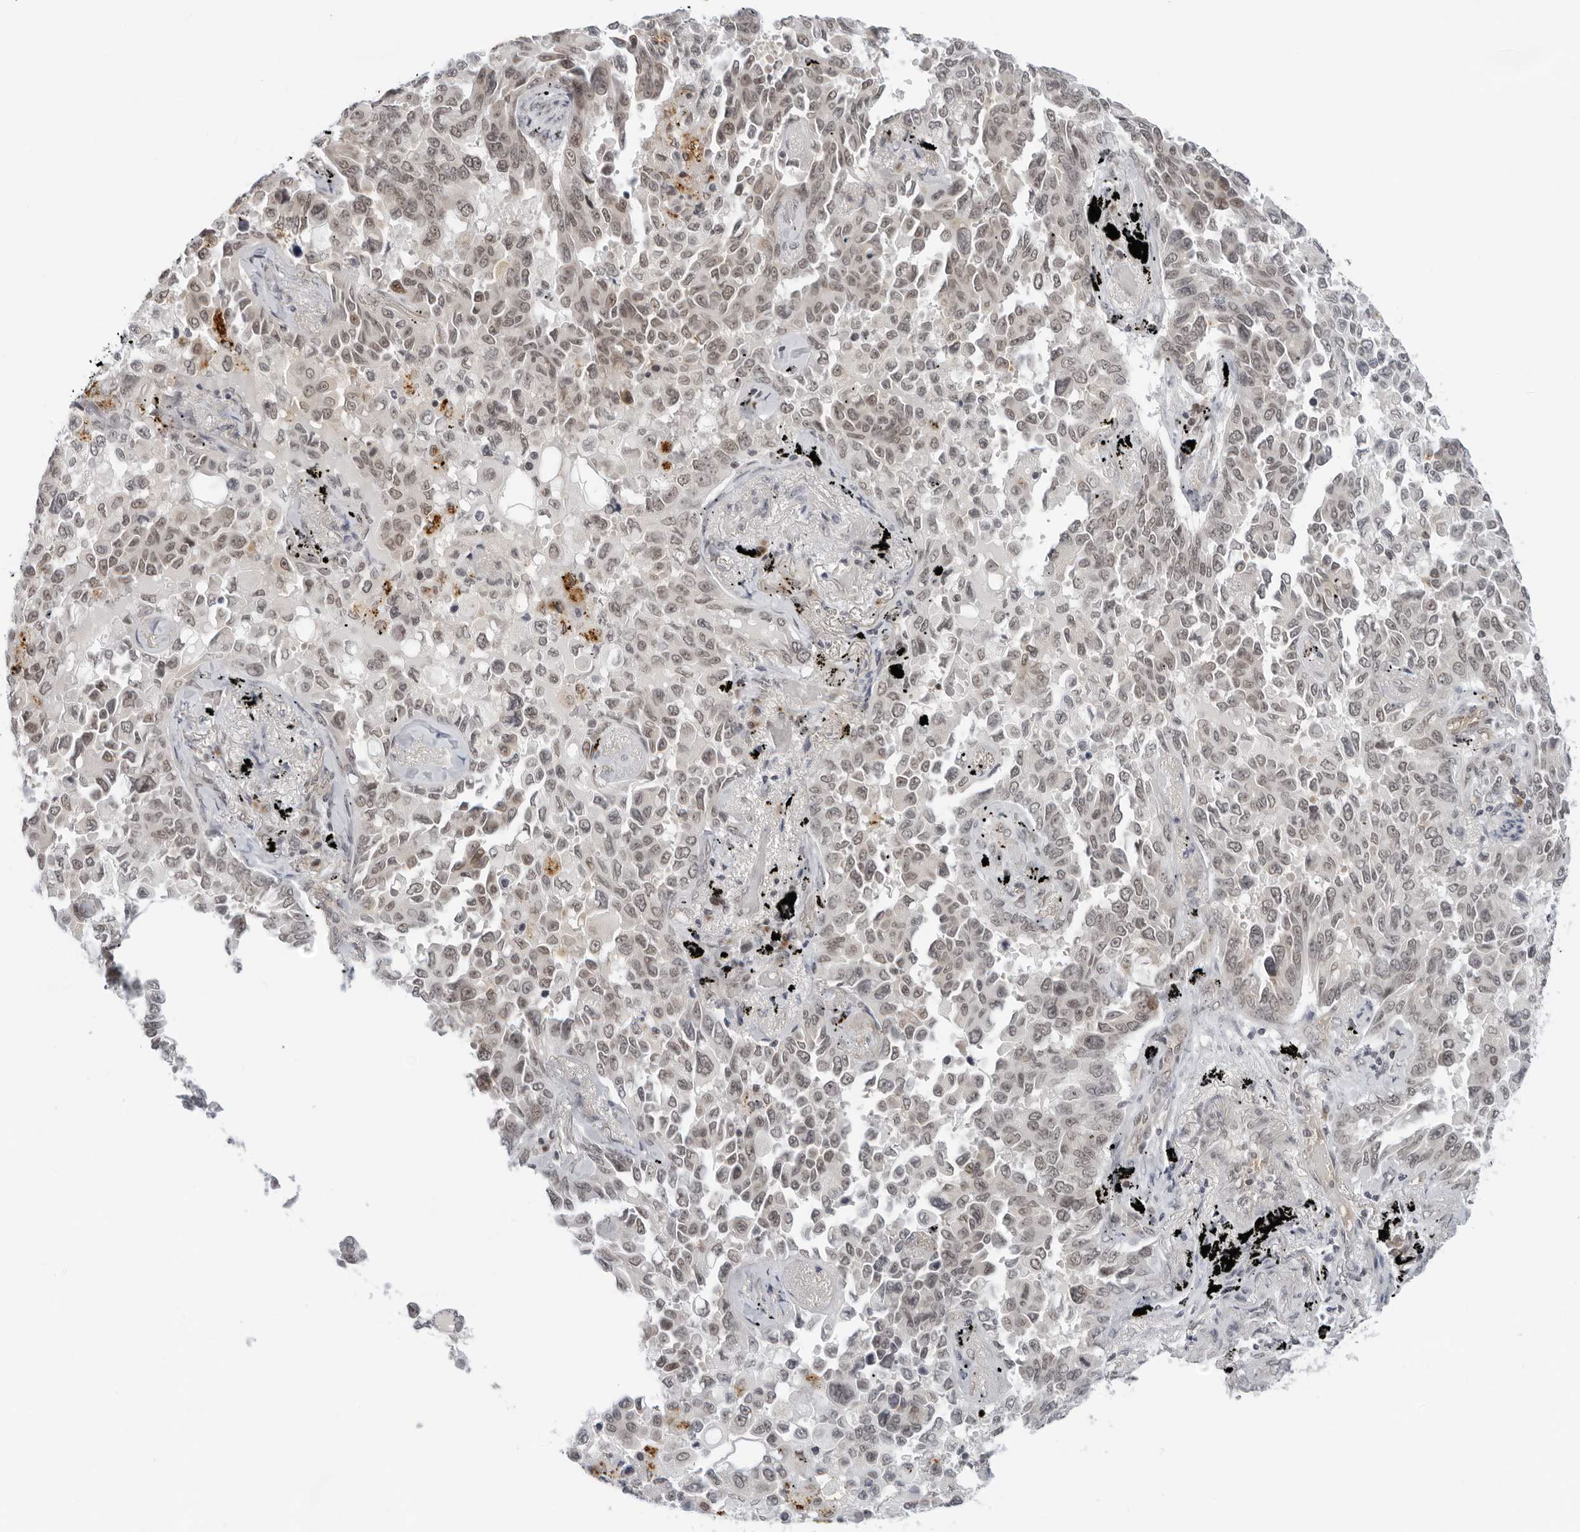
{"staining": {"intensity": "weak", "quantity": ">75%", "location": "nuclear"}, "tissue": "lung cancer", "cell_type": "Tumor cells", "image_type": "cancer", "snomed": [{"axis": "morphology", "description": "Adenocarcinoma, NOS"}, {"axis": "topography", "description": "Lung"}], "caption": "DAB (3,3'-diaminobenzidine) immunohistochemical staining of lung adenocarcinoma exhibits weak nuclear protein expression in approximately >75% of tumor cells.", "gene": "TOX4", "patient": {"sex": "female", "age": 67}}